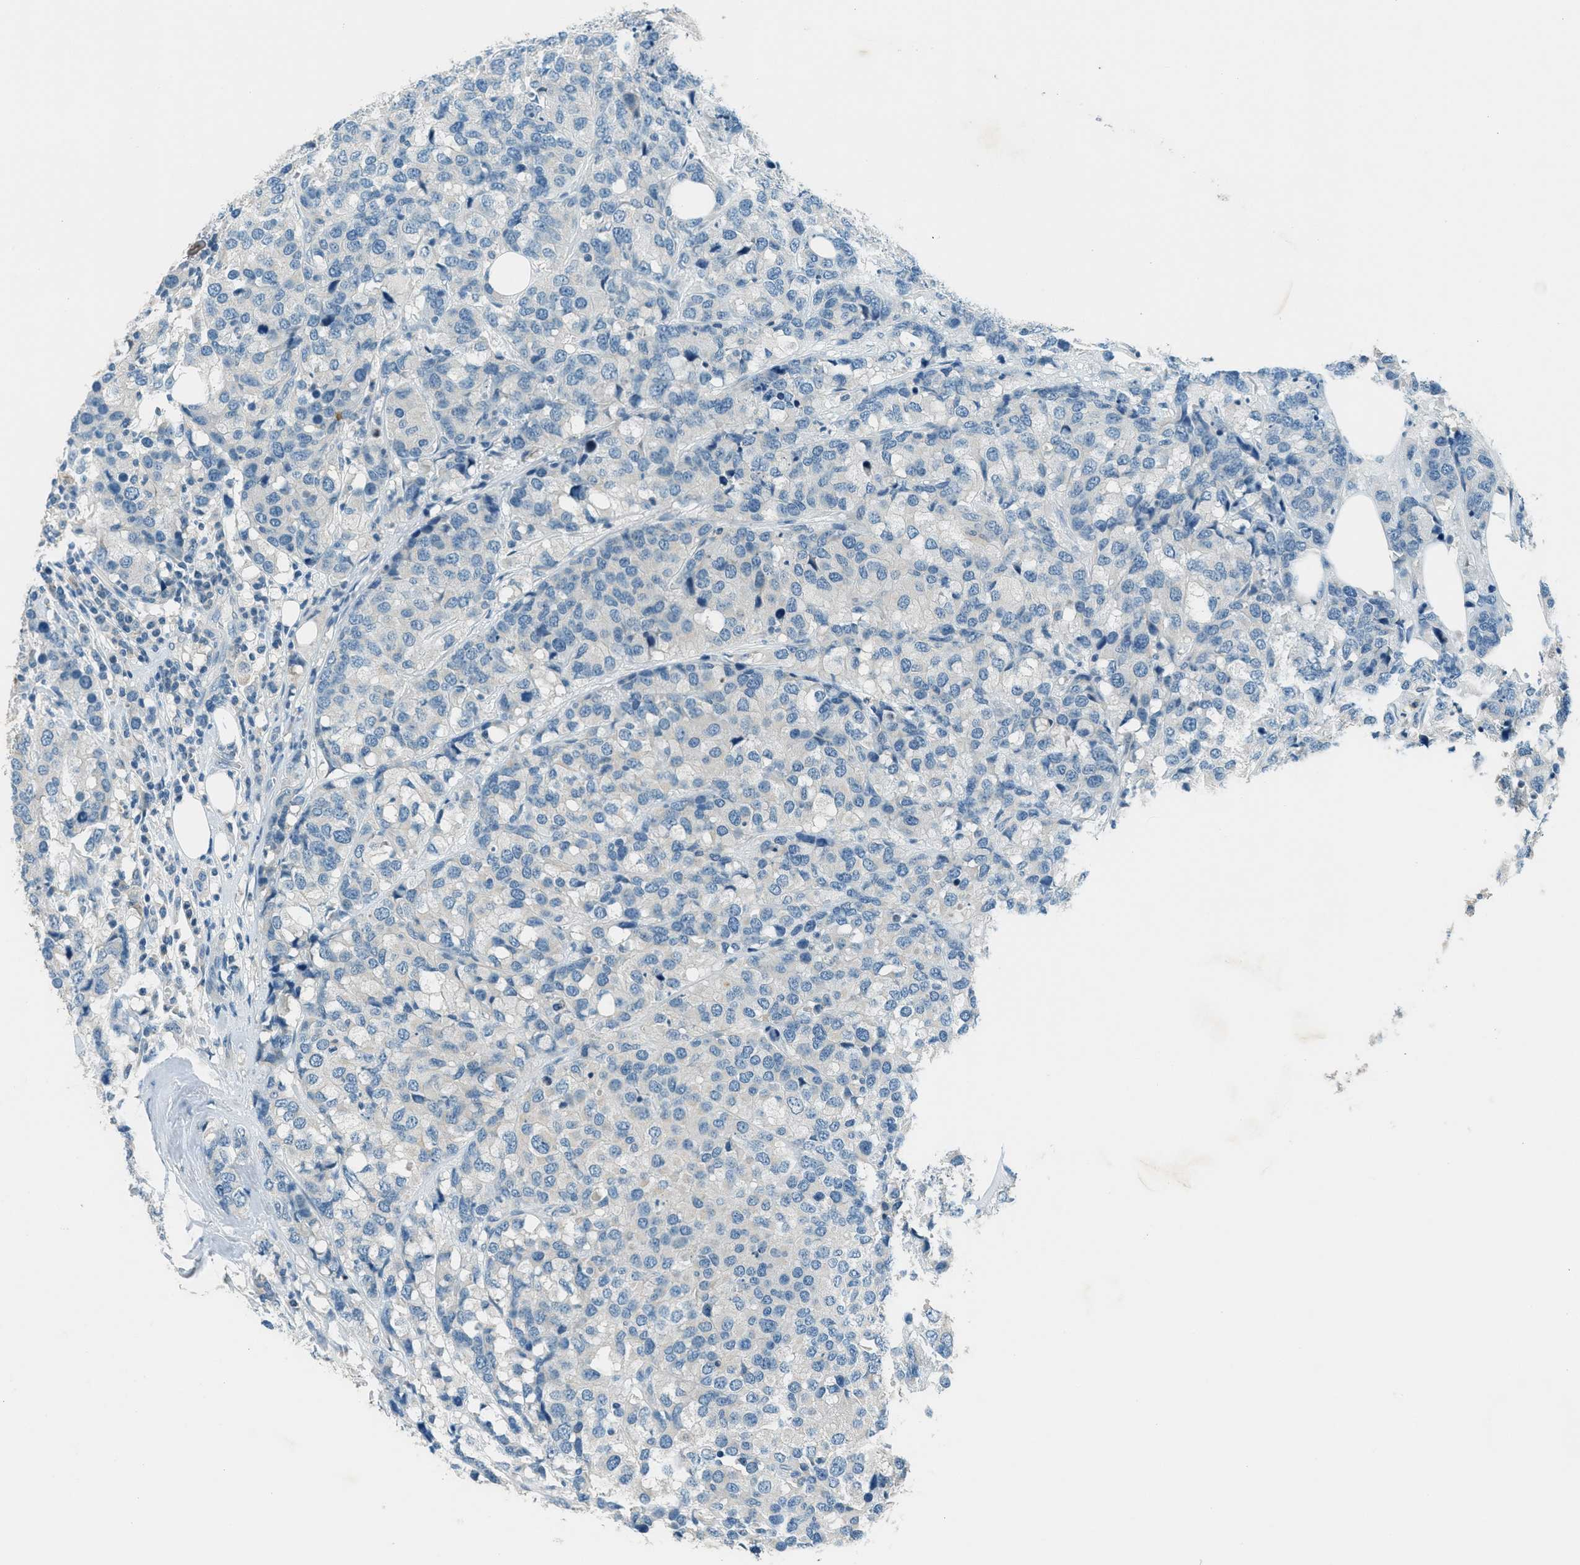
{"staining": {"intensity": "negative", "quantity": "none", "location": "none"}, "tissue": "breast cancer", "cell_type": "Tumor cells", "image_type": "cancer", "snomed": [{"axis": "morphology", "description": "Lobular carcinoma"}, {"axis": "topography", "description": "Breast"}], "caption": "Immunohistochemistry (IHC) photomicrograph of breast cancer (lobular carcinoma) stained for a protein (brown), which demonstrates no staining in tumor cells. Brightfield microscopy of immunohistochemistry (IHC) stained with DAB (brown) and hematoxylin (blue), captured at high magnification.", "gene": "MSLN", "patient": {"sex": "female", "age": 59}}